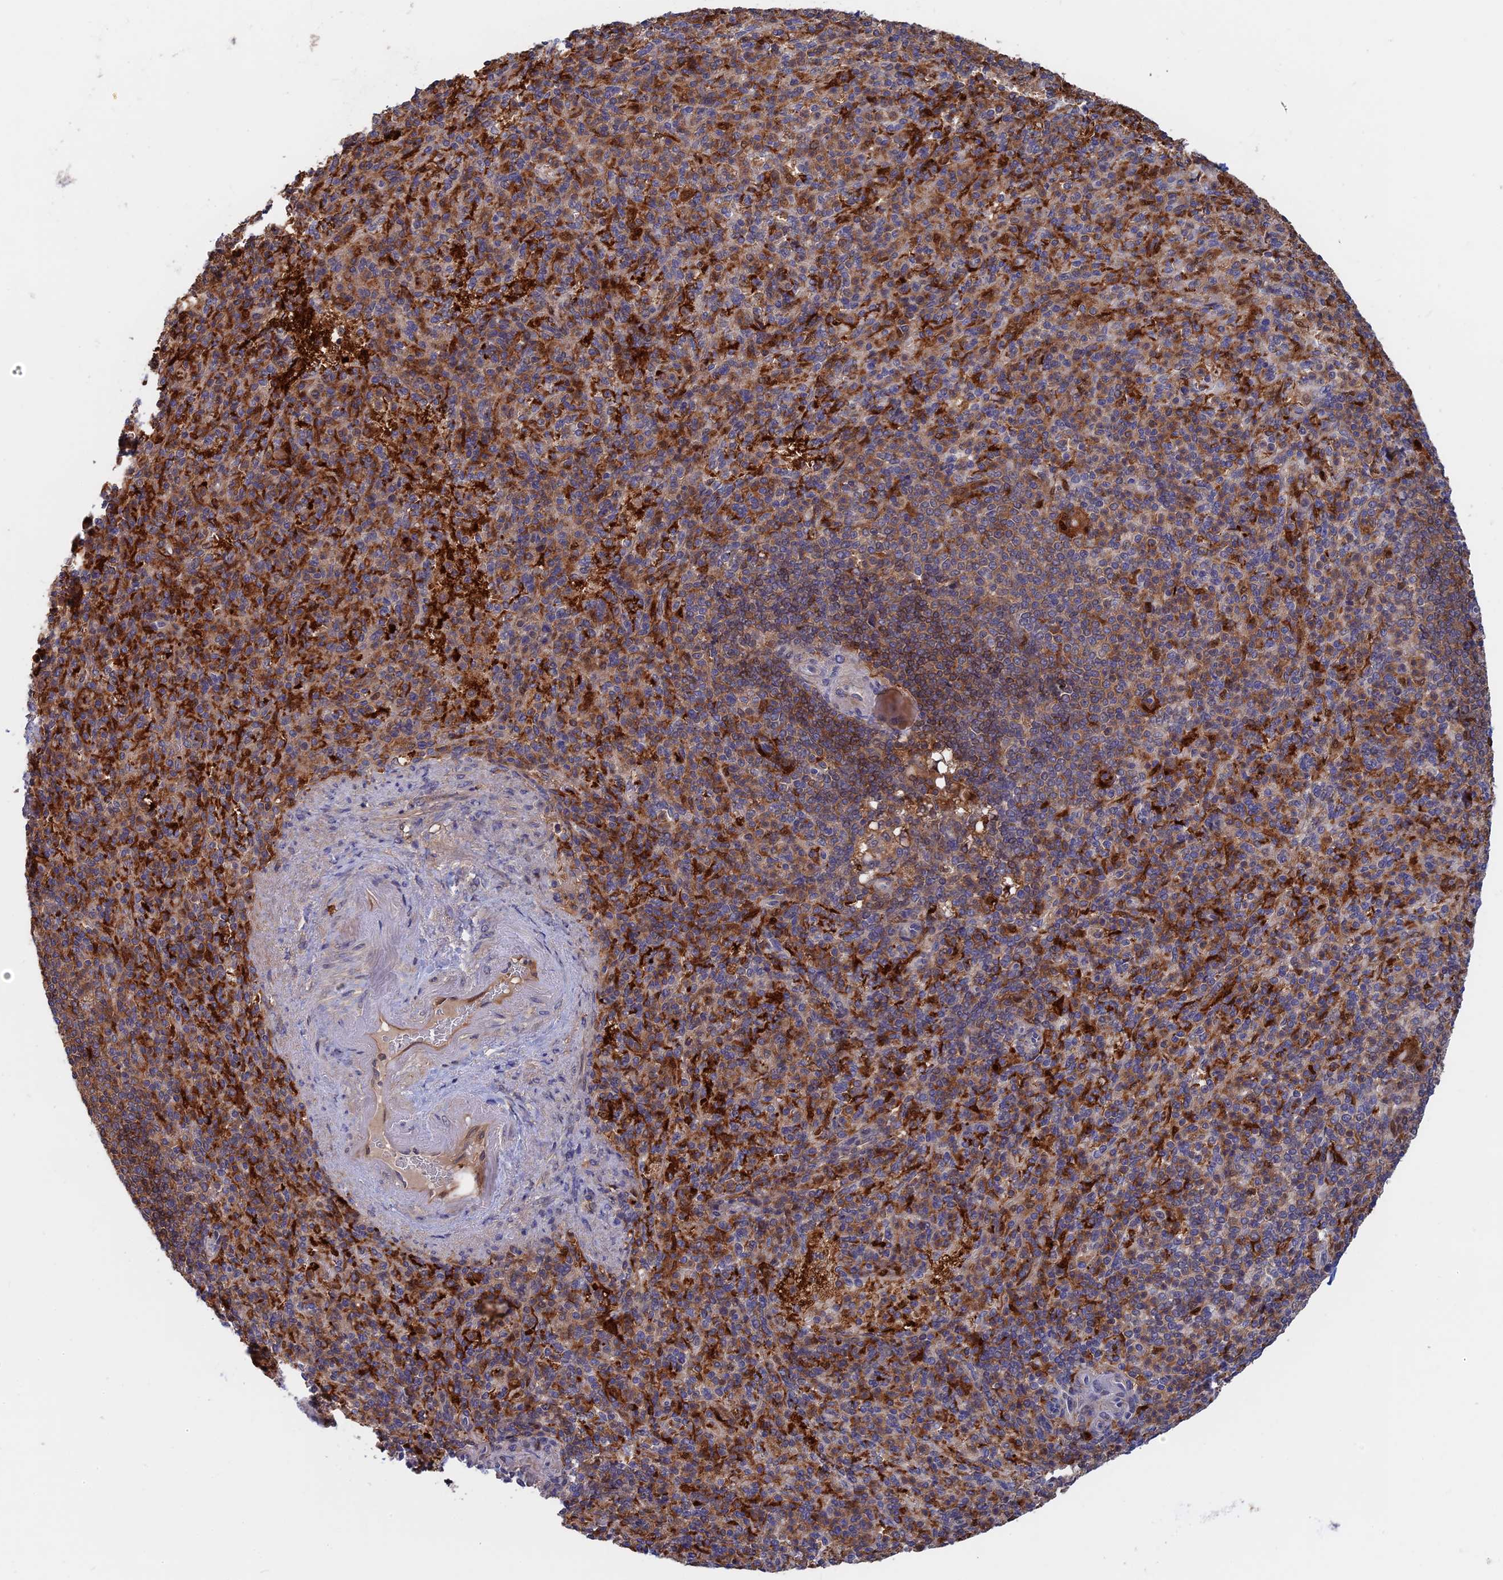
{"staining": {"intensity": "moderate", "quantity": "25%-75%", "location": "cytoplasmic/membranous"}, "tissue": "spleen", "cell_type": "Cells in red pulp", "image_type": "normal", "snomed": [{"axis": "morphology", "description": "Normal tissue, NOS"}, {"axis": "topography", "description": "Spleen"}], "caption": "Protein staining demonstrates moderate cytoplasmic/membranous expression in approximately 25%-75% of cells in red pulp in benign spleen.", "gene": "BLVRA", "patient": {"sex": "female", "age": 74}}